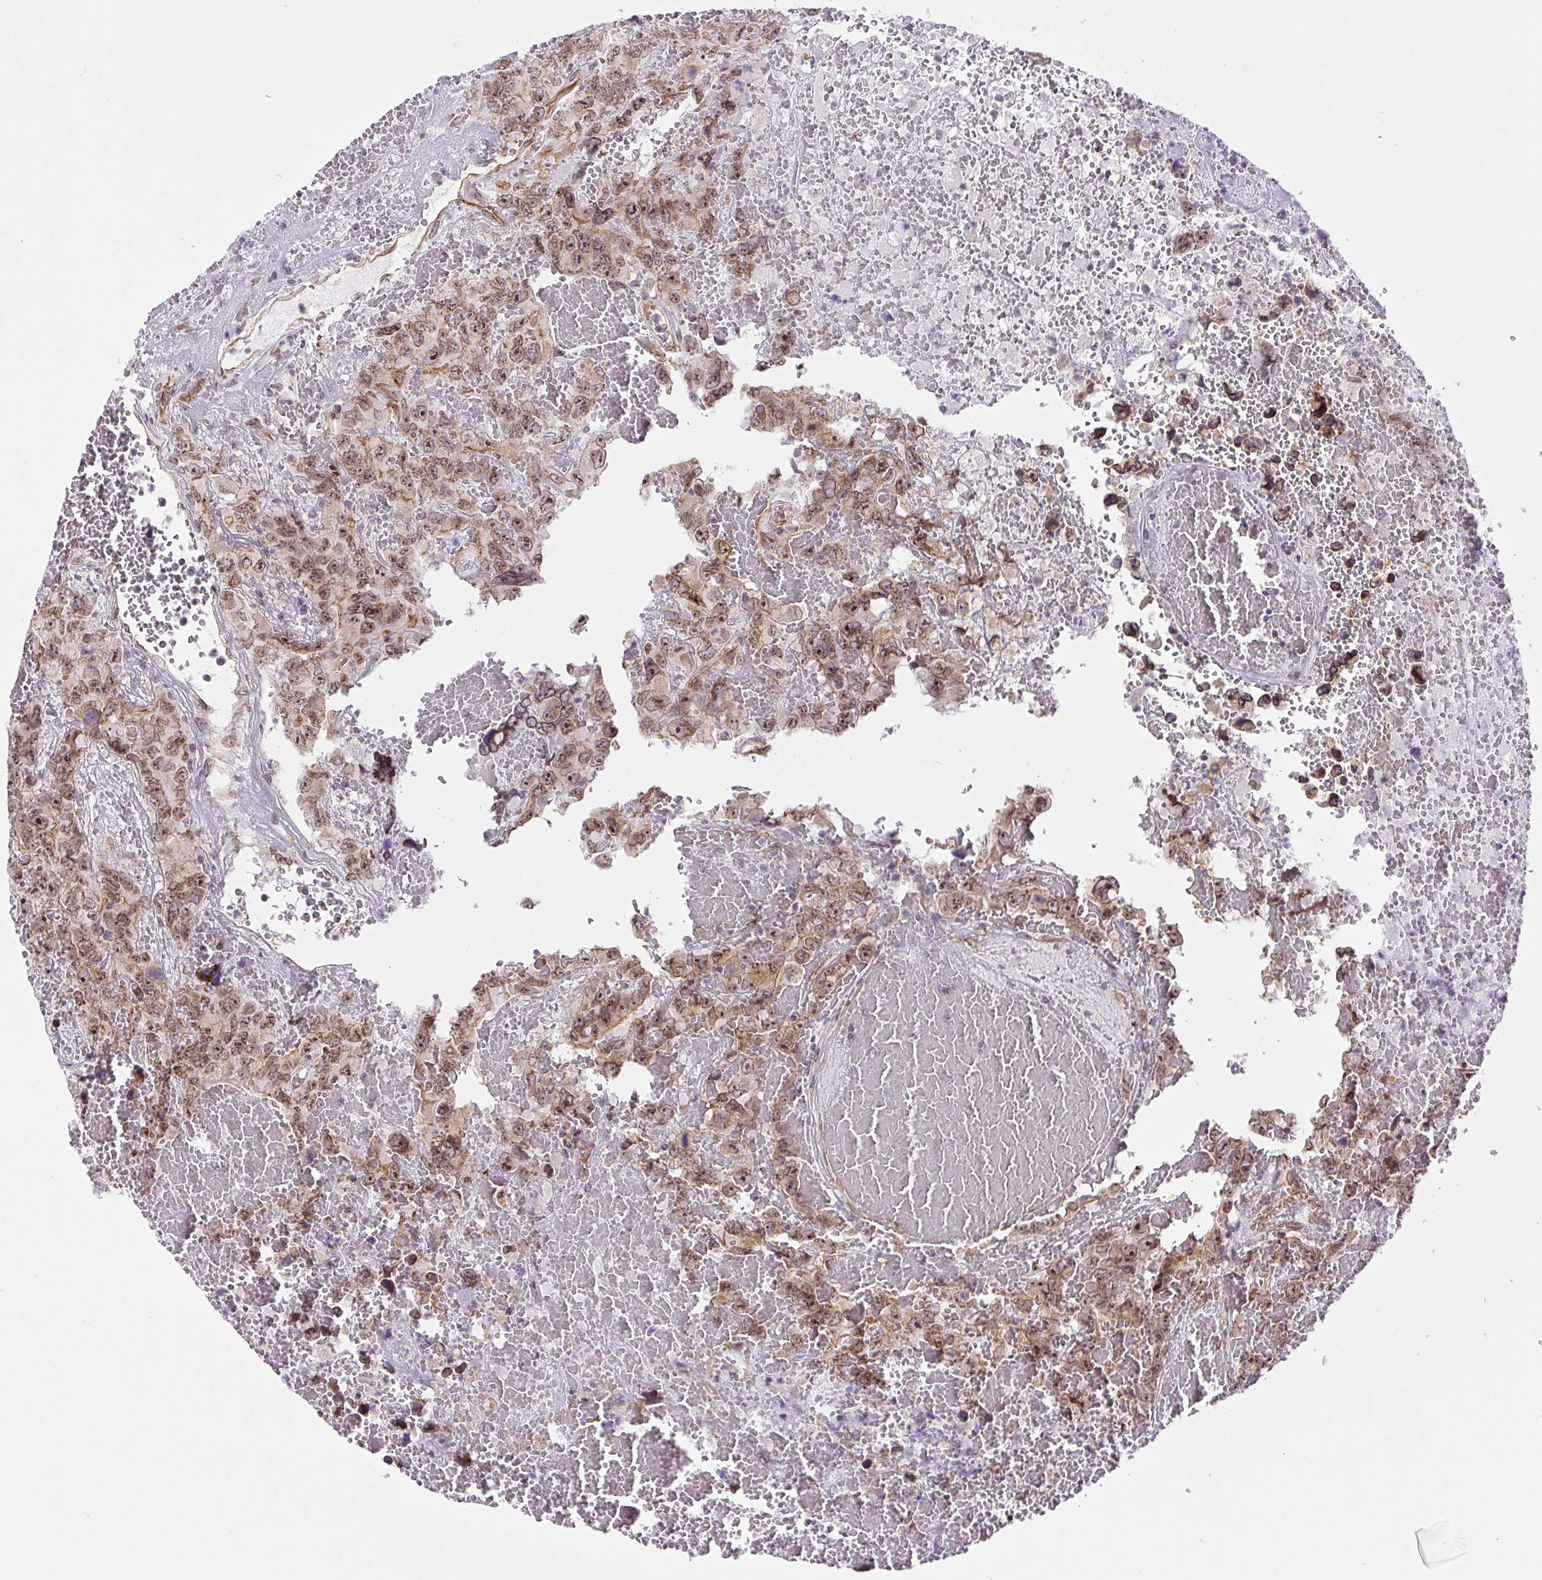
{"staining": {"intensity": "moderate", "quantity": ">75%", "location": "cytoplasmic/membranous,nuclear"}, "tissue": "testis cancer", "cell_type": "Tumor cells", "image_type": "cancer", "snomed": [{"axis": "morphology", "description": "Carcinoma, Embryonal, NOS"}, {"axis": "topography", "description": "Testis"}], "caption": "IHC micrograph of neoplastic tissue: testis cancer (embryonal carcinoma) stained using immunohistochemistry shows medium levels of moderate protein expression localized specifically in the cytoplasmic/membranous and nuclear of tumor cells, appearing as a cytoplasmic/membranous and nuclear brown color.", "gene": "MYO5C", "patient": {"sex": "male", "age": 45}}